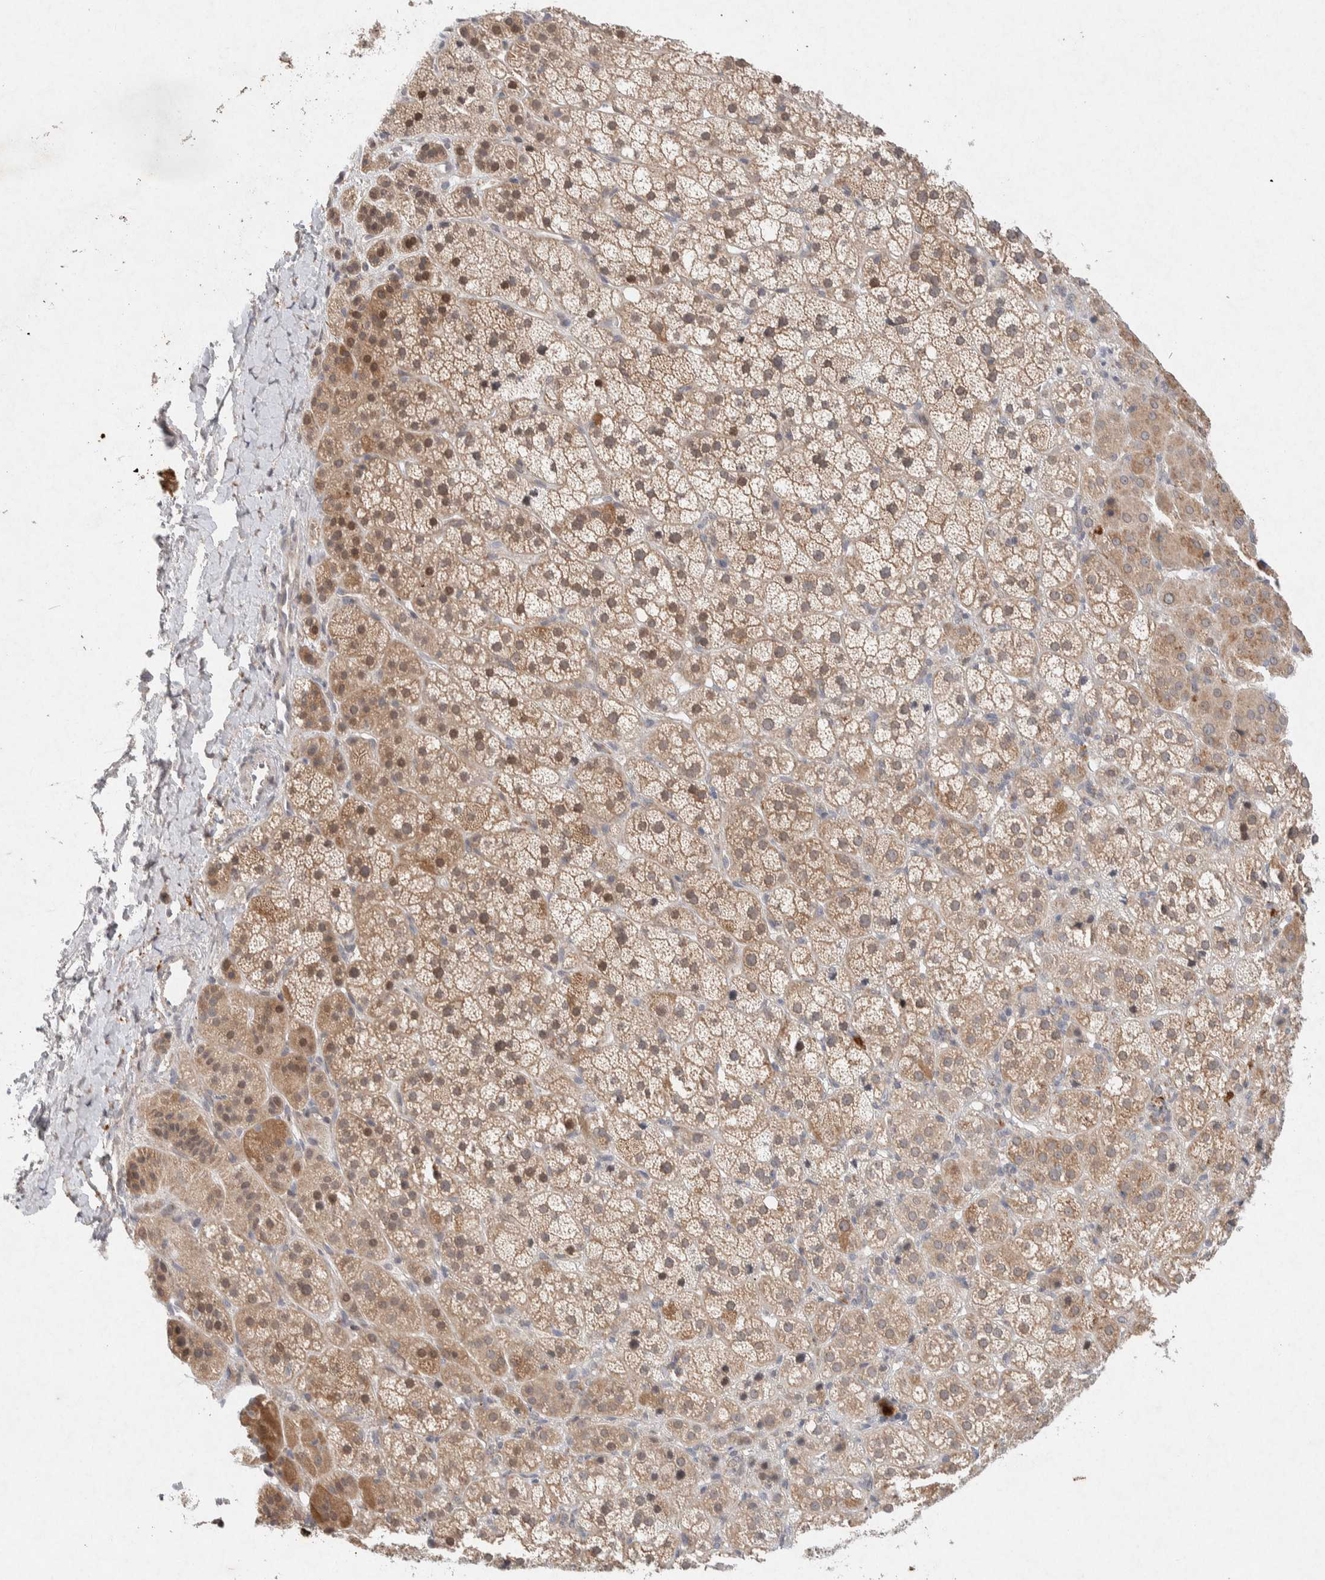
{"staining": {"intensity": "moderate", "quantity": ">75%", "location": "cytoplasmic/membranous,nuclear"}, "tissue": "adrenal gland", "cell_type": "Glandular cells", "image_type": "normal", "snomed": [{"axis": "morphology", "description": "Normal tissue, NOS"}, {"axis": "topography", "description": "Adrenal gland"}], "caption": "Immunohistochemical staining of unremarkable human adrenal gland displays >75% levels of moderate cytoplasmic/membranous,nuclear protein staining in about >75% of glandular cells.", "gene": "CMTM4", "patient": {"sex": "female", "age": 57}}